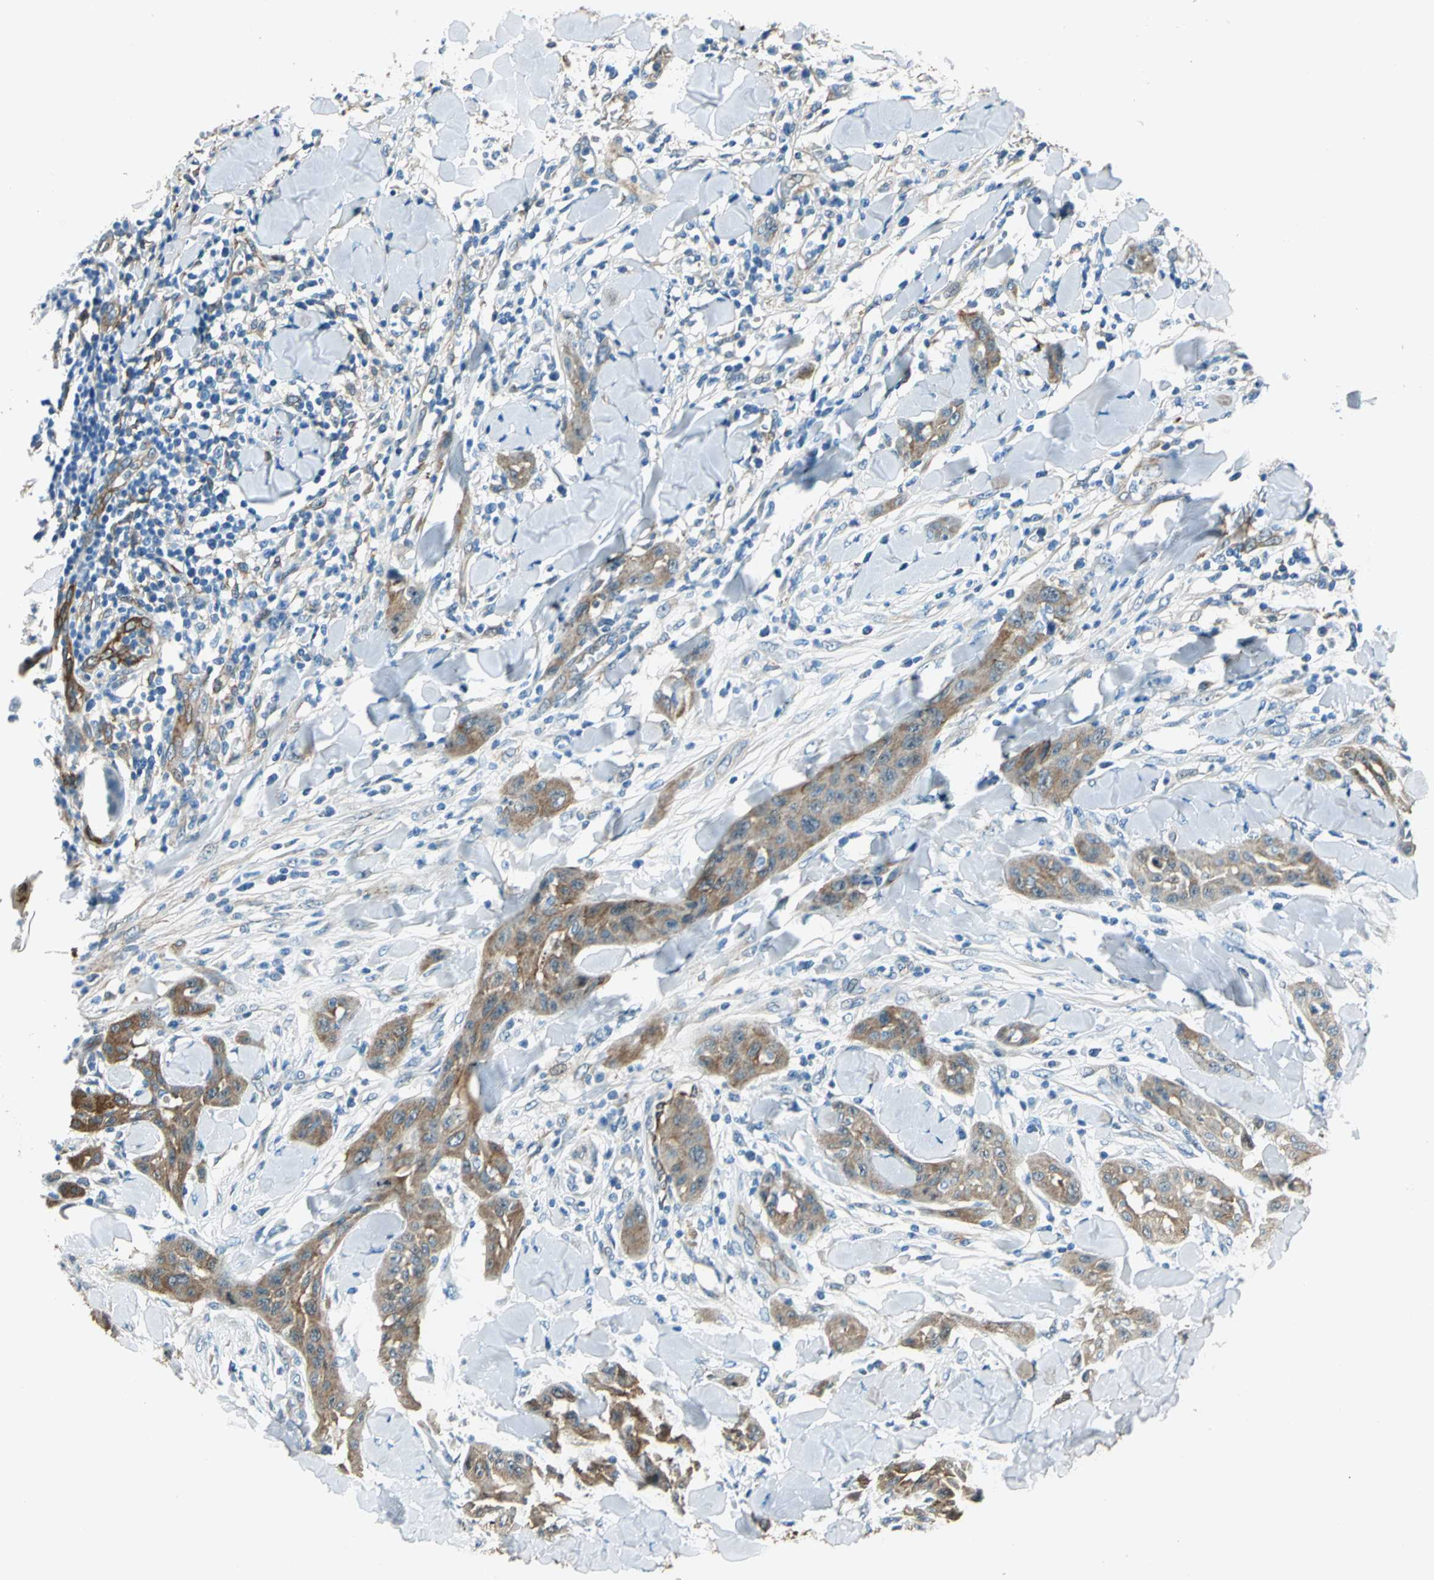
{"staining": {"intensity": "moderate", "quantity": ">75%", "location": "cytoplasmic/membranous"}, "tissue": "skin cancer", "cell_type": "Tumor cells", "image_type": "cancer", "snomed": [{"axis": "morphology", "description": "Squamous cell carcinoma, NOS"}, {"axis": "topography", "description": "Skin"}], "caption": "Immunohistochemistry staining of skin cancer (squamous cell carcinoma), which demonstrates medium levels of moderate cytoplasmic/membranous positivity in about >75% of tumor cells indicating moderate cytoplasmic/membranous protein expression. The staining was performed using DAB (brown) for protein detection and nuclei were counterstained in hematoxylin (blue).", "gene": "HSPB1", "patient": {"sex": "male", "age": 24}}